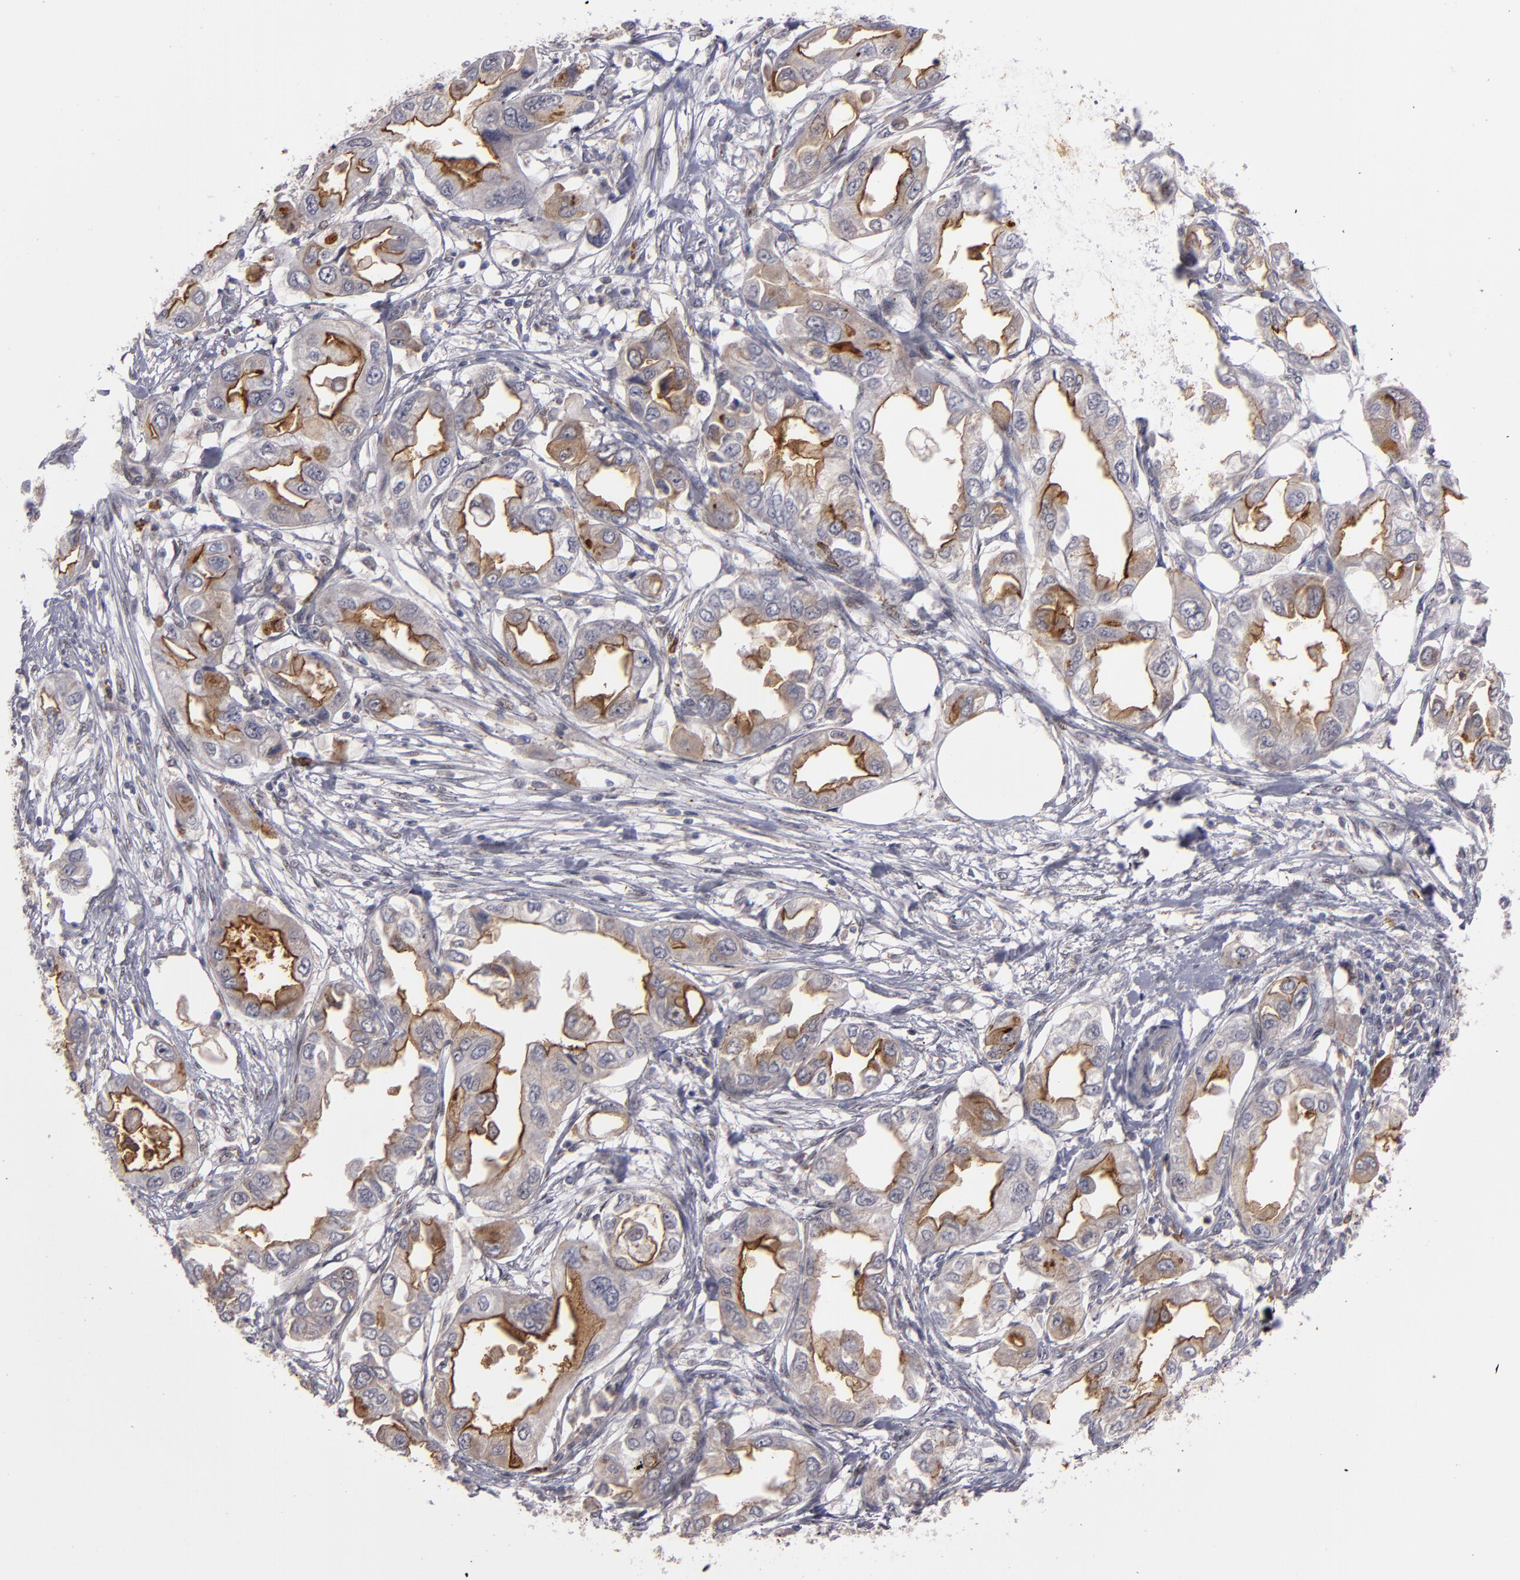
{"staining": {"intensity": "moderate", "quantity": ">75%", "location": "cytoplasmic/membranous"}, "tissue": "endometrial cancer", "cell_type": "Tumor cells", "image_type": "cancer", "snomed": [{"axis": "morphology", "description": "Adenocarcinoma, NOS"}, {"axis": "topography", "description": "Endometrium"}], "caption": "Tumor cells exhibit moderate cytoplasmic/membranous positivity in approximately >75% of cells in adenocarcinoma (endometrial). The staining was performed using DAB (3,3'-diaminobenzidine), with brown indicating positive protein expression. Nuclei are stained blue with hematoxylin.", "gene": "STX3", "patient": {"sex": "female", "age": 67}}